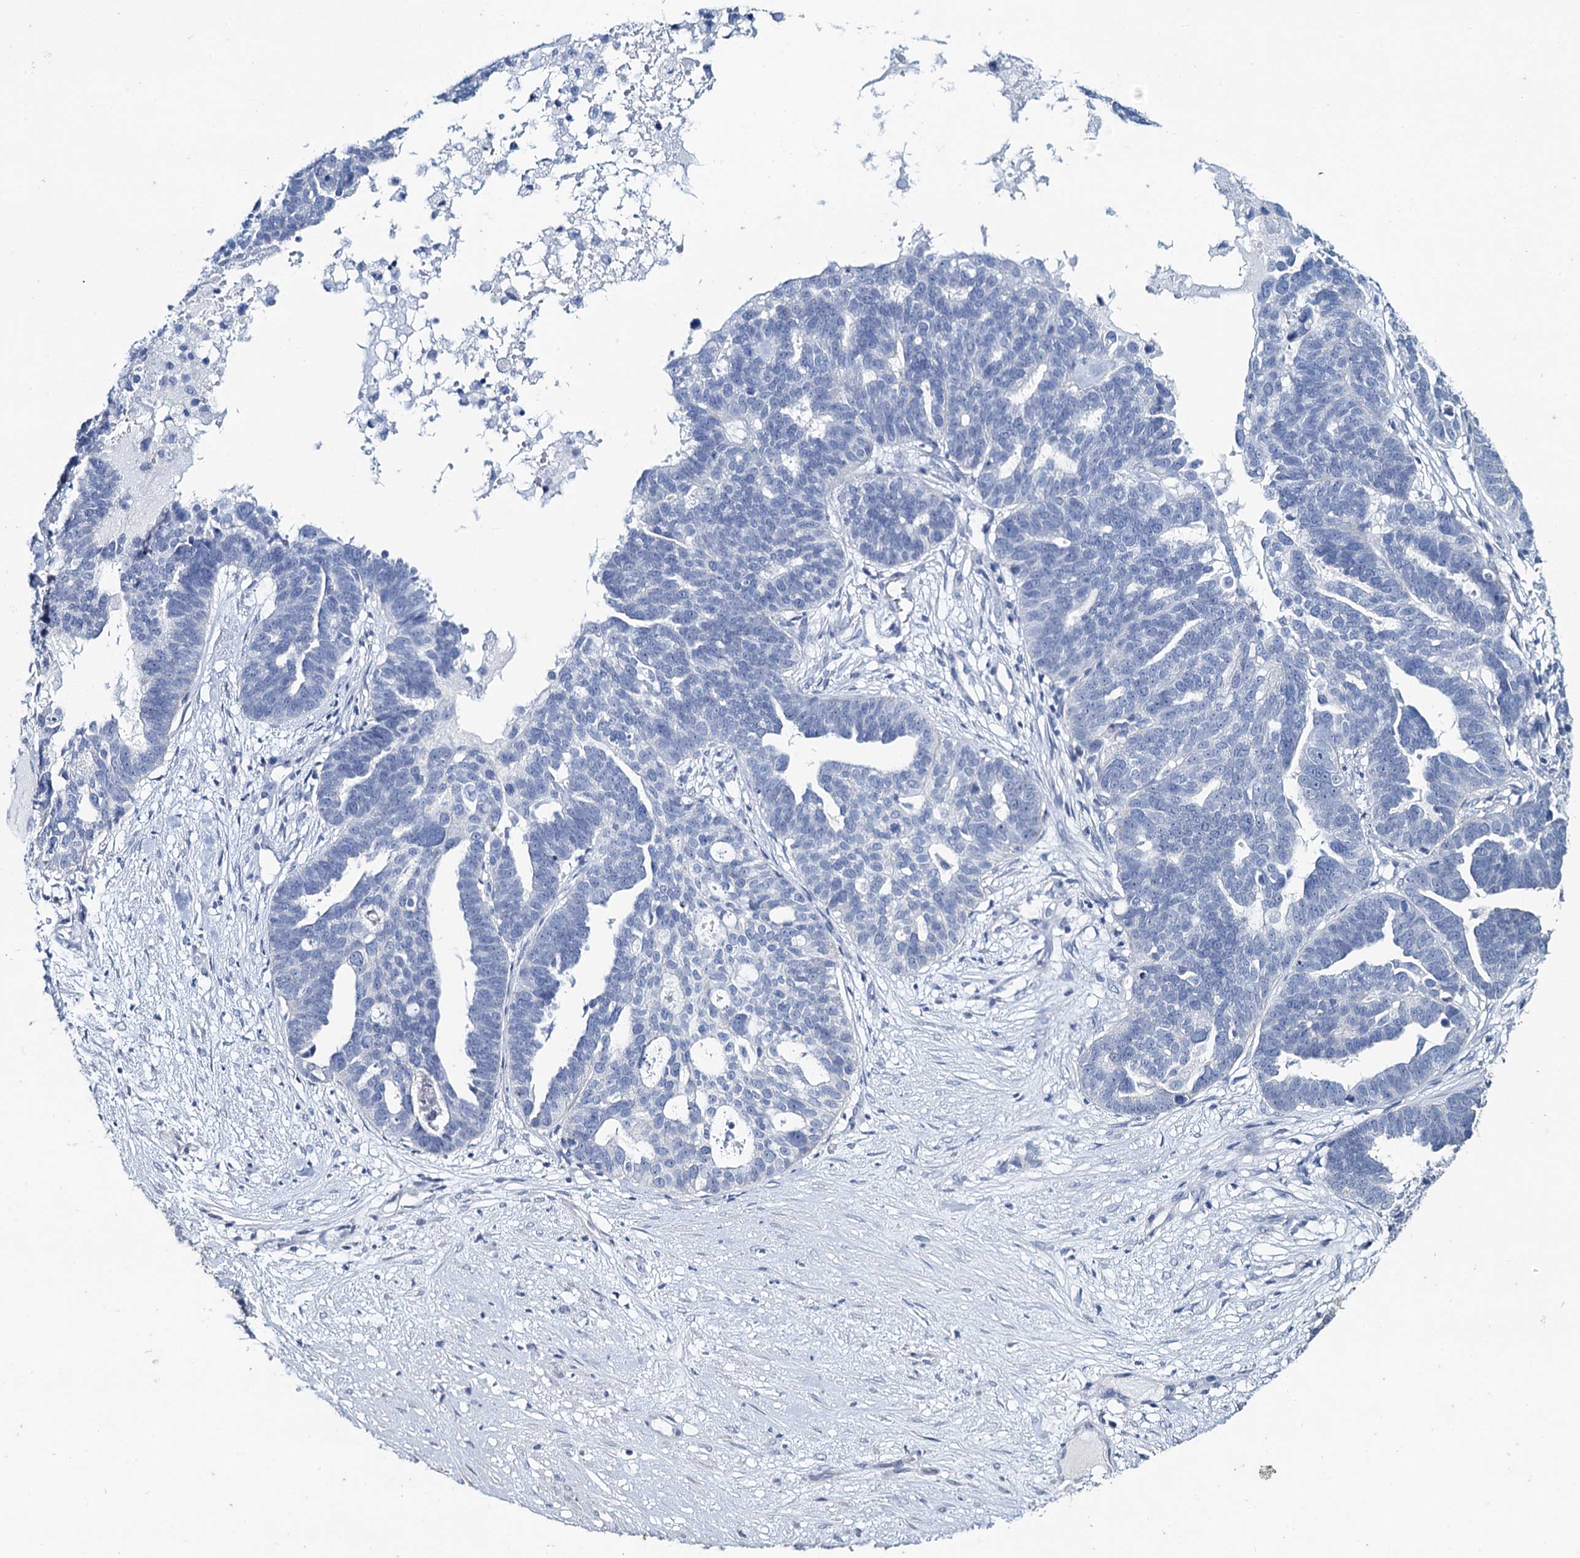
{"staining": {"intensity": "negative", "quantity": "none", "location": "none"}, "tissue": "ovarian cancer", "cell_type": "Tumor cells", "image_type": "cancer", "snomed": [{"axis": "morphology", "description": "Cystadenocarcinoma, serous, NOS"}, {"axis": "topography", "description": "Ovary"}], "caption": "This is a histopathology image of IHC staining of serous cystadenocarcinoma (ovarian), which shows no positivity in tumor cells. (Brightfield microscopy of DAB immunohistochemistry (IHC) at high magnification).", "gene": "TOX3", "patient": {"sex": "female", "age": 59}}